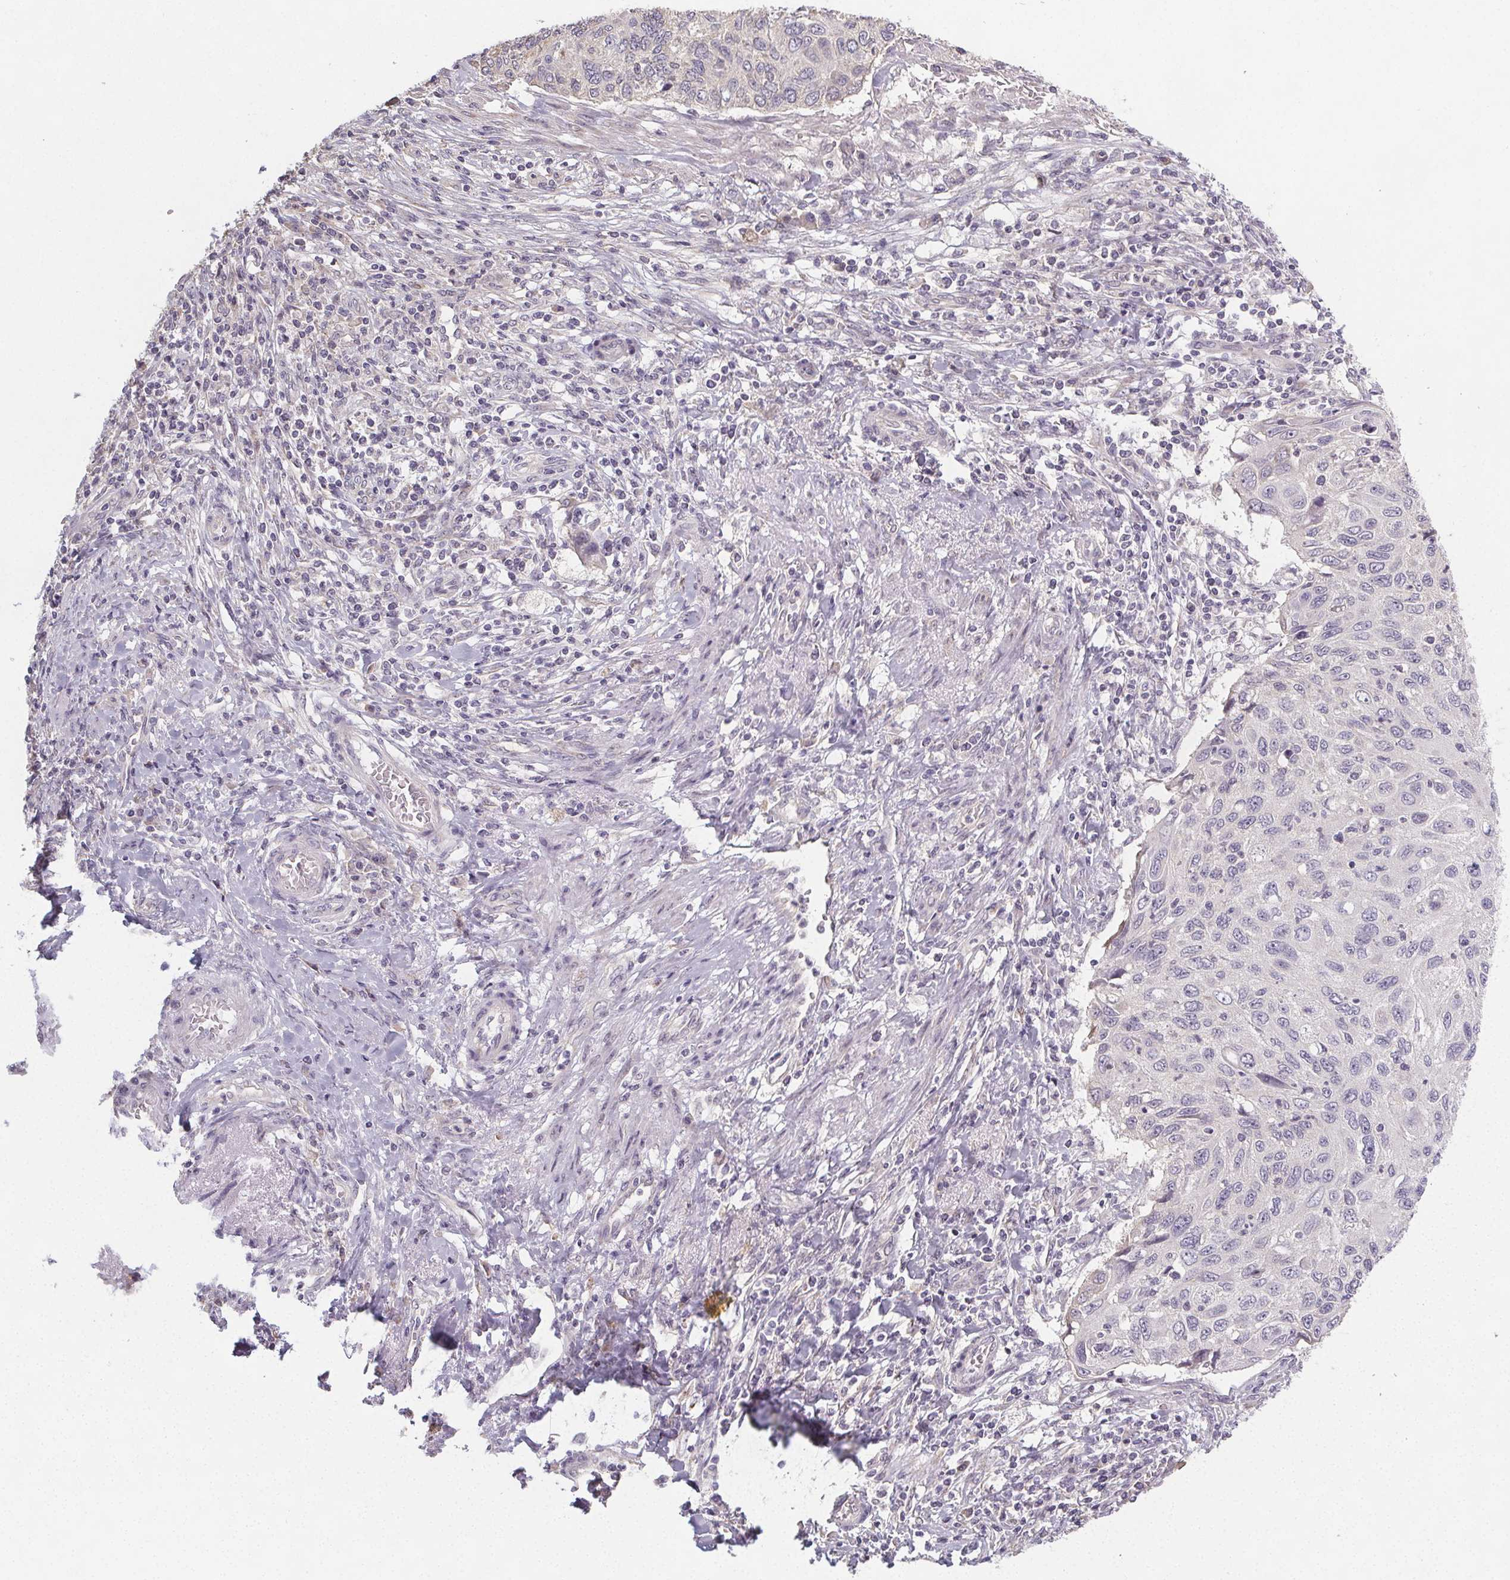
{"staining": {"intensity": "negative", "quantity": "none", "location": "none"}, "tissue": "cervical cancer", "cell_type": "Tumor cells", "image_type": "cancer", "snomed": [{"axis": "morphology", "description": "Squamous cell carcinoma, NOS"}, {"axis": "topography", "description": "Cervix"}], "caption": "Immunohistochemistry of squamous cell carcinoma (cervical) displays no expression in tumor cells.", "gene": "SLC26A2", "patient": {"sex": "female", "age": 70}}